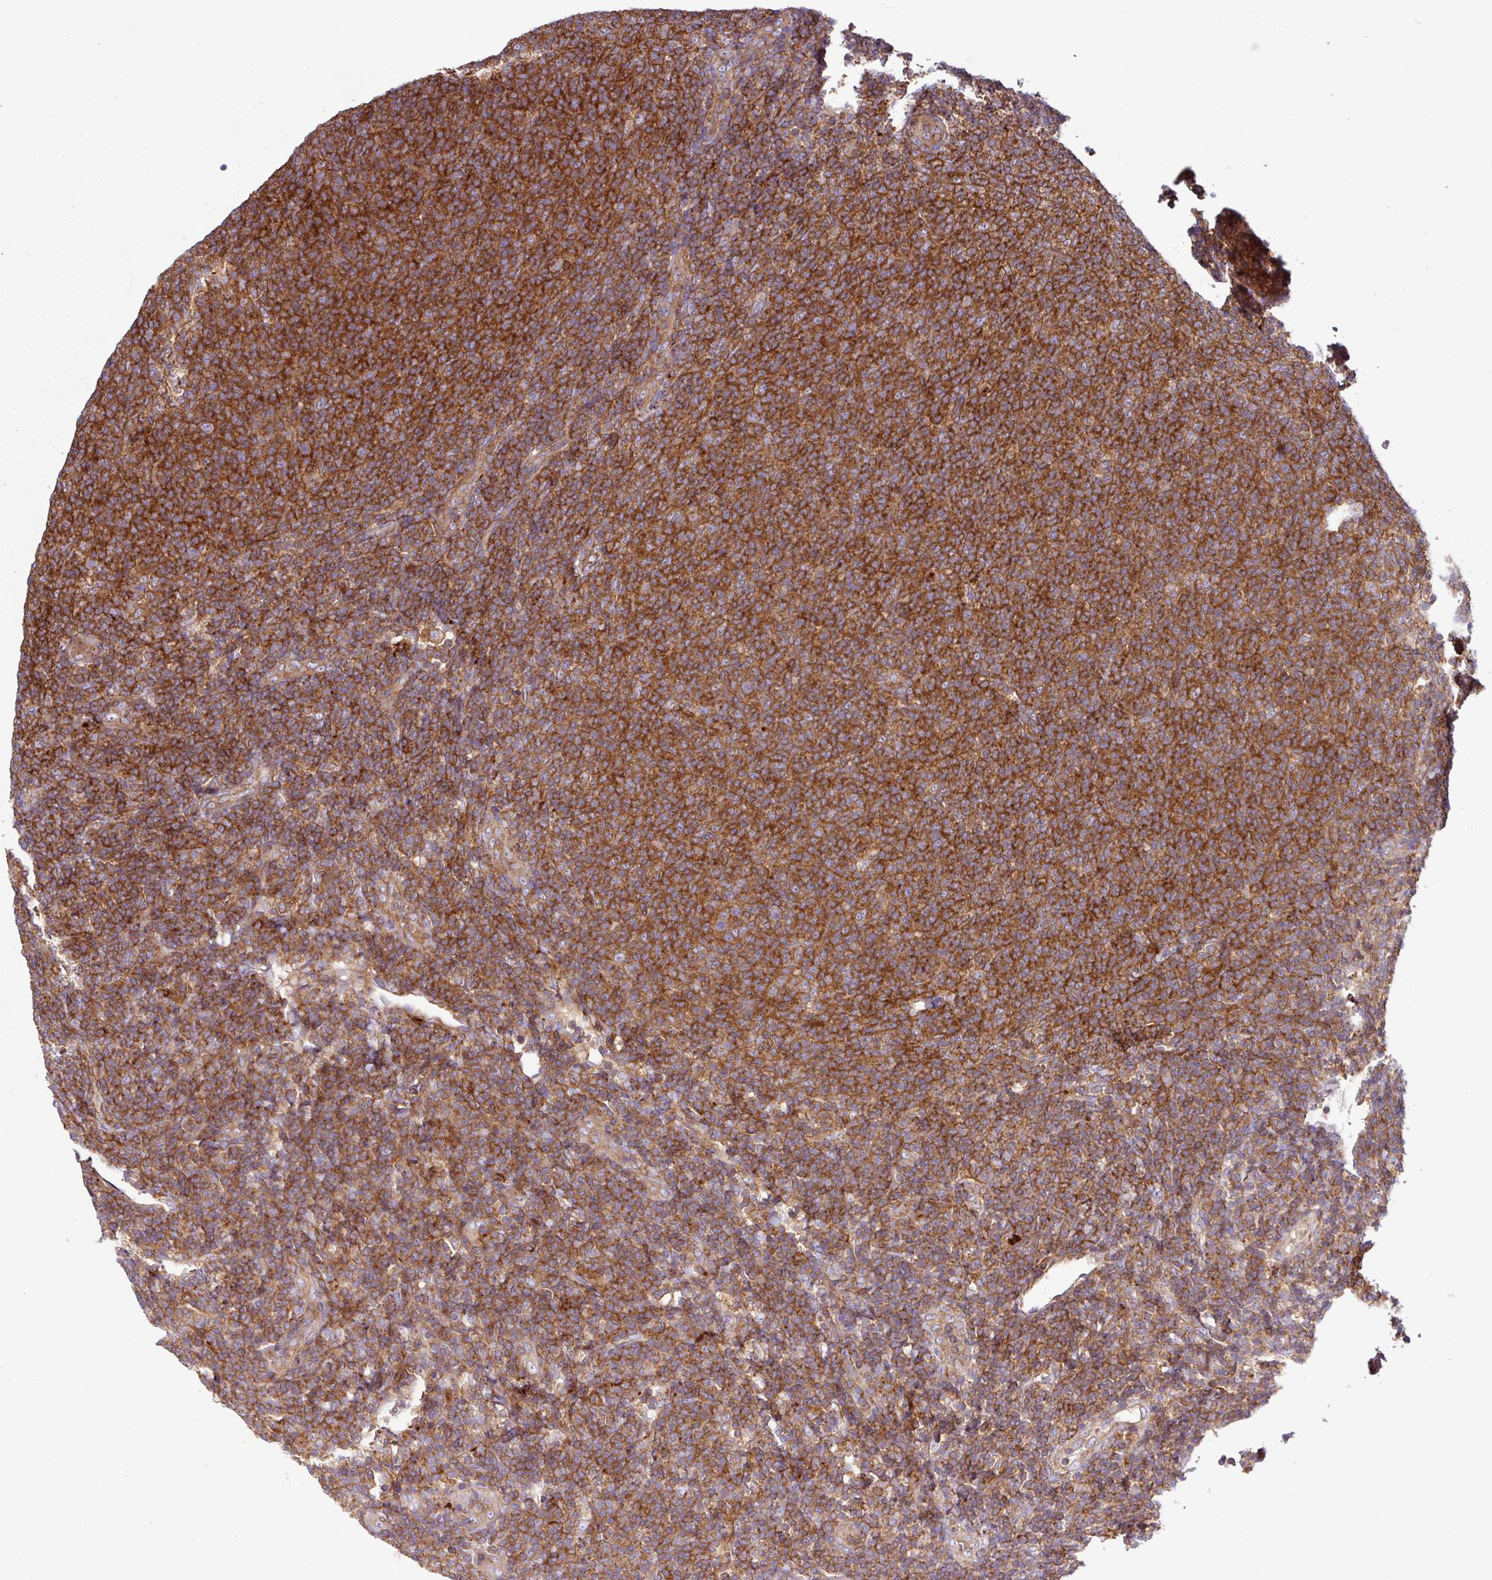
{"staining": {"intensity": "strong", "quantity": ">75%", "location": "cytoplasmic/membranous"}, "tissue": "lymphoma", "cell_type": "Tumor cells", "image_type": "cancer", "snomed": [{"axis": "morphology", "description": "Malignant lymphoma, non-Hodgkin's type, Low grade"}, {"axis": "topography", "description": "Lymph node"}], "caption": "Immunohistochemical staining of human low-grade malignant lymphoma, non-Hodgkin's type demonstrates high levels of strong cytoplasmic/membranous protein staining in about >75% of tumor cells.", "gene": "RIC1", "patient": {"sex": "male", "age": 66}}